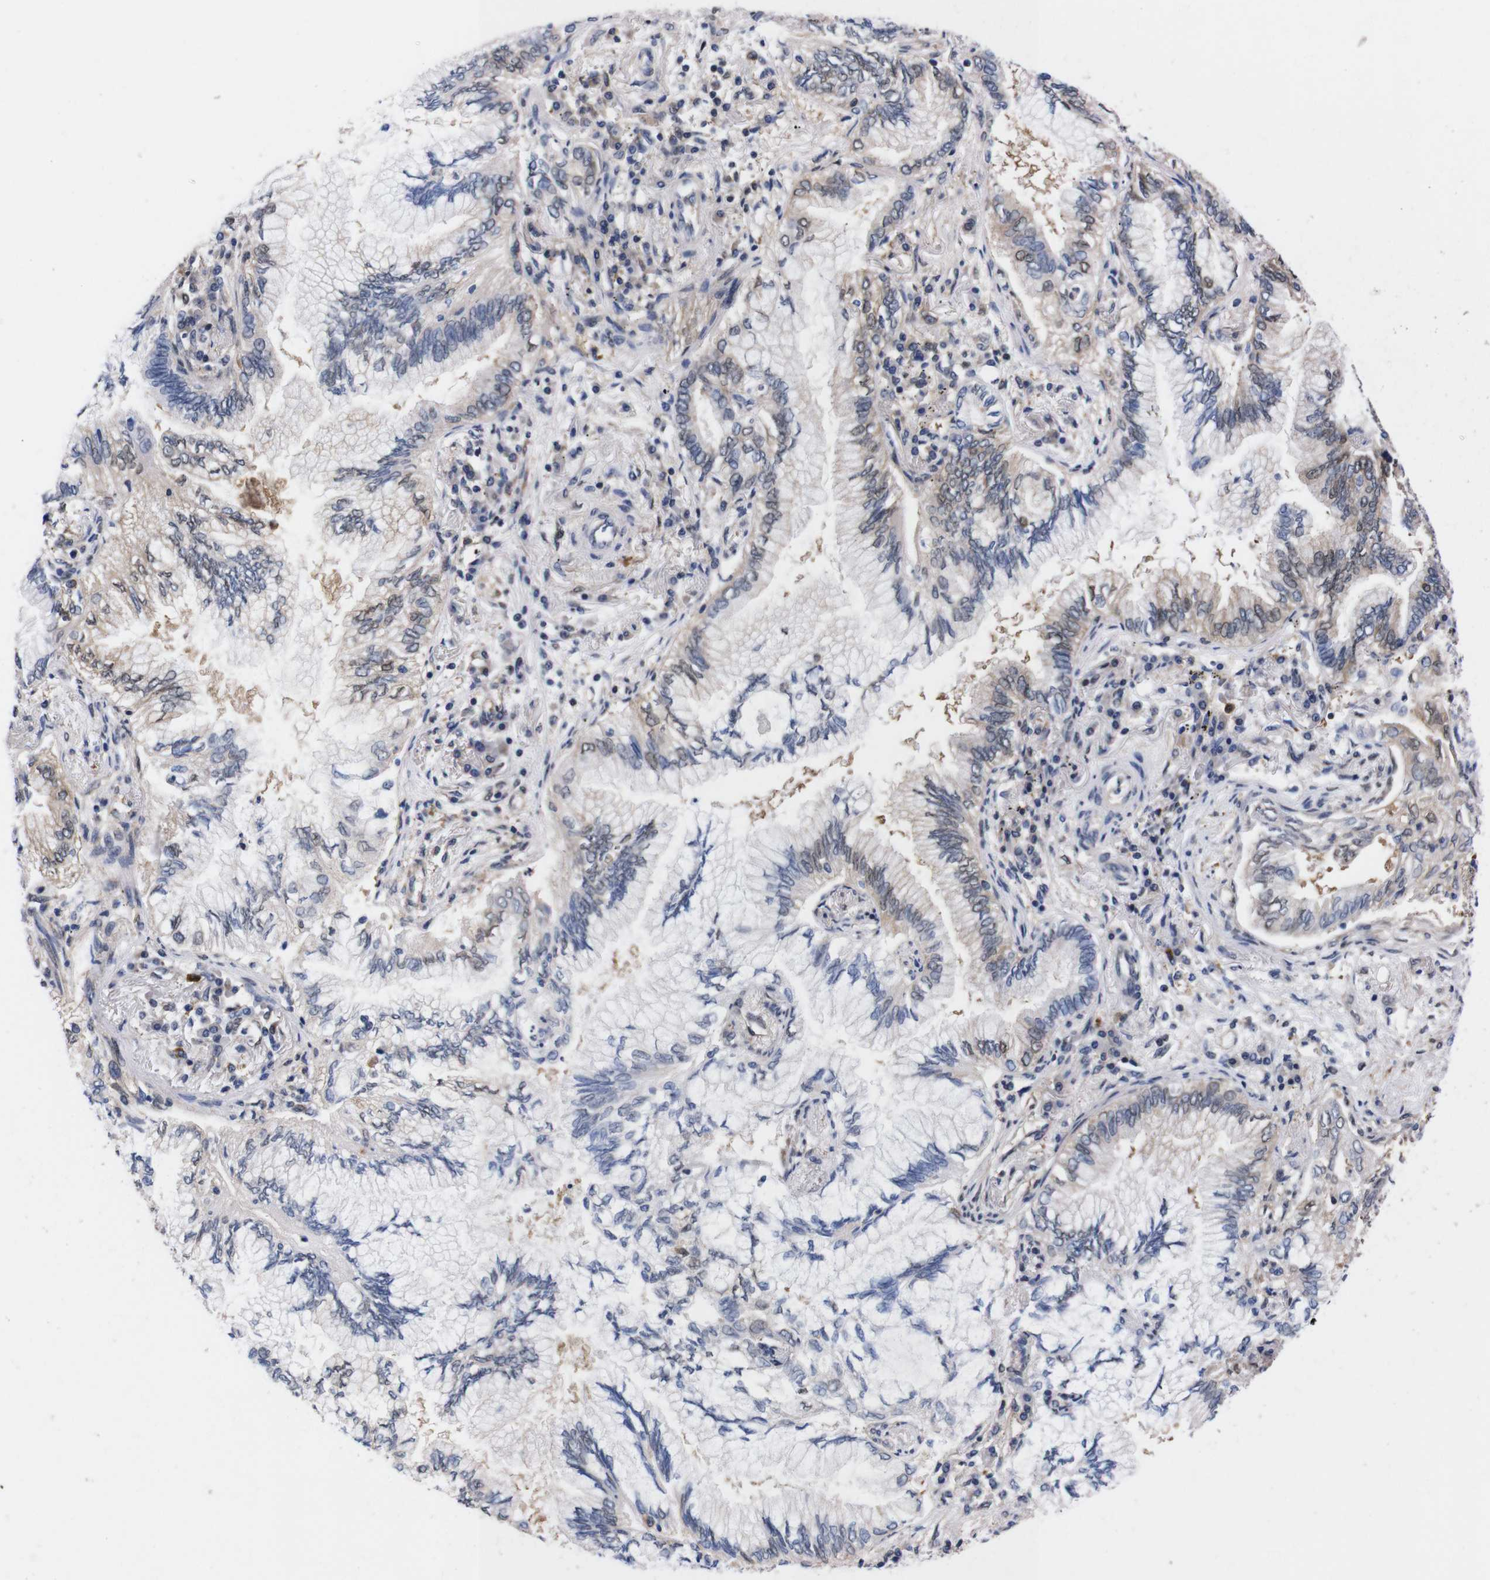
{"staining": {"intensity": "moderate", "quantity": "<25%", "location": "cytoplasmic/membranous,nuclear"}, "tissue": "lung cancer", "cell_type": "Tumor cells", "image_type": "cancer", "snomed": [{"axis": "morphology", "description": "Normal tissue, NOS"}, {"axis": "morphology", "description": "Adenocarcinoma, NOS"}, {"axis": "topography", "description": "Bronchus"}, {"axis": "topography", "description": "Lung"}], "caption": "Lung adenocarcinoma stained for a protein reveals moderate cytoplasmic/membranous and nuclear positivity in tumor cells.", "gene": "UBQLN2", "patient": {"sex": "female", "age": 70}}